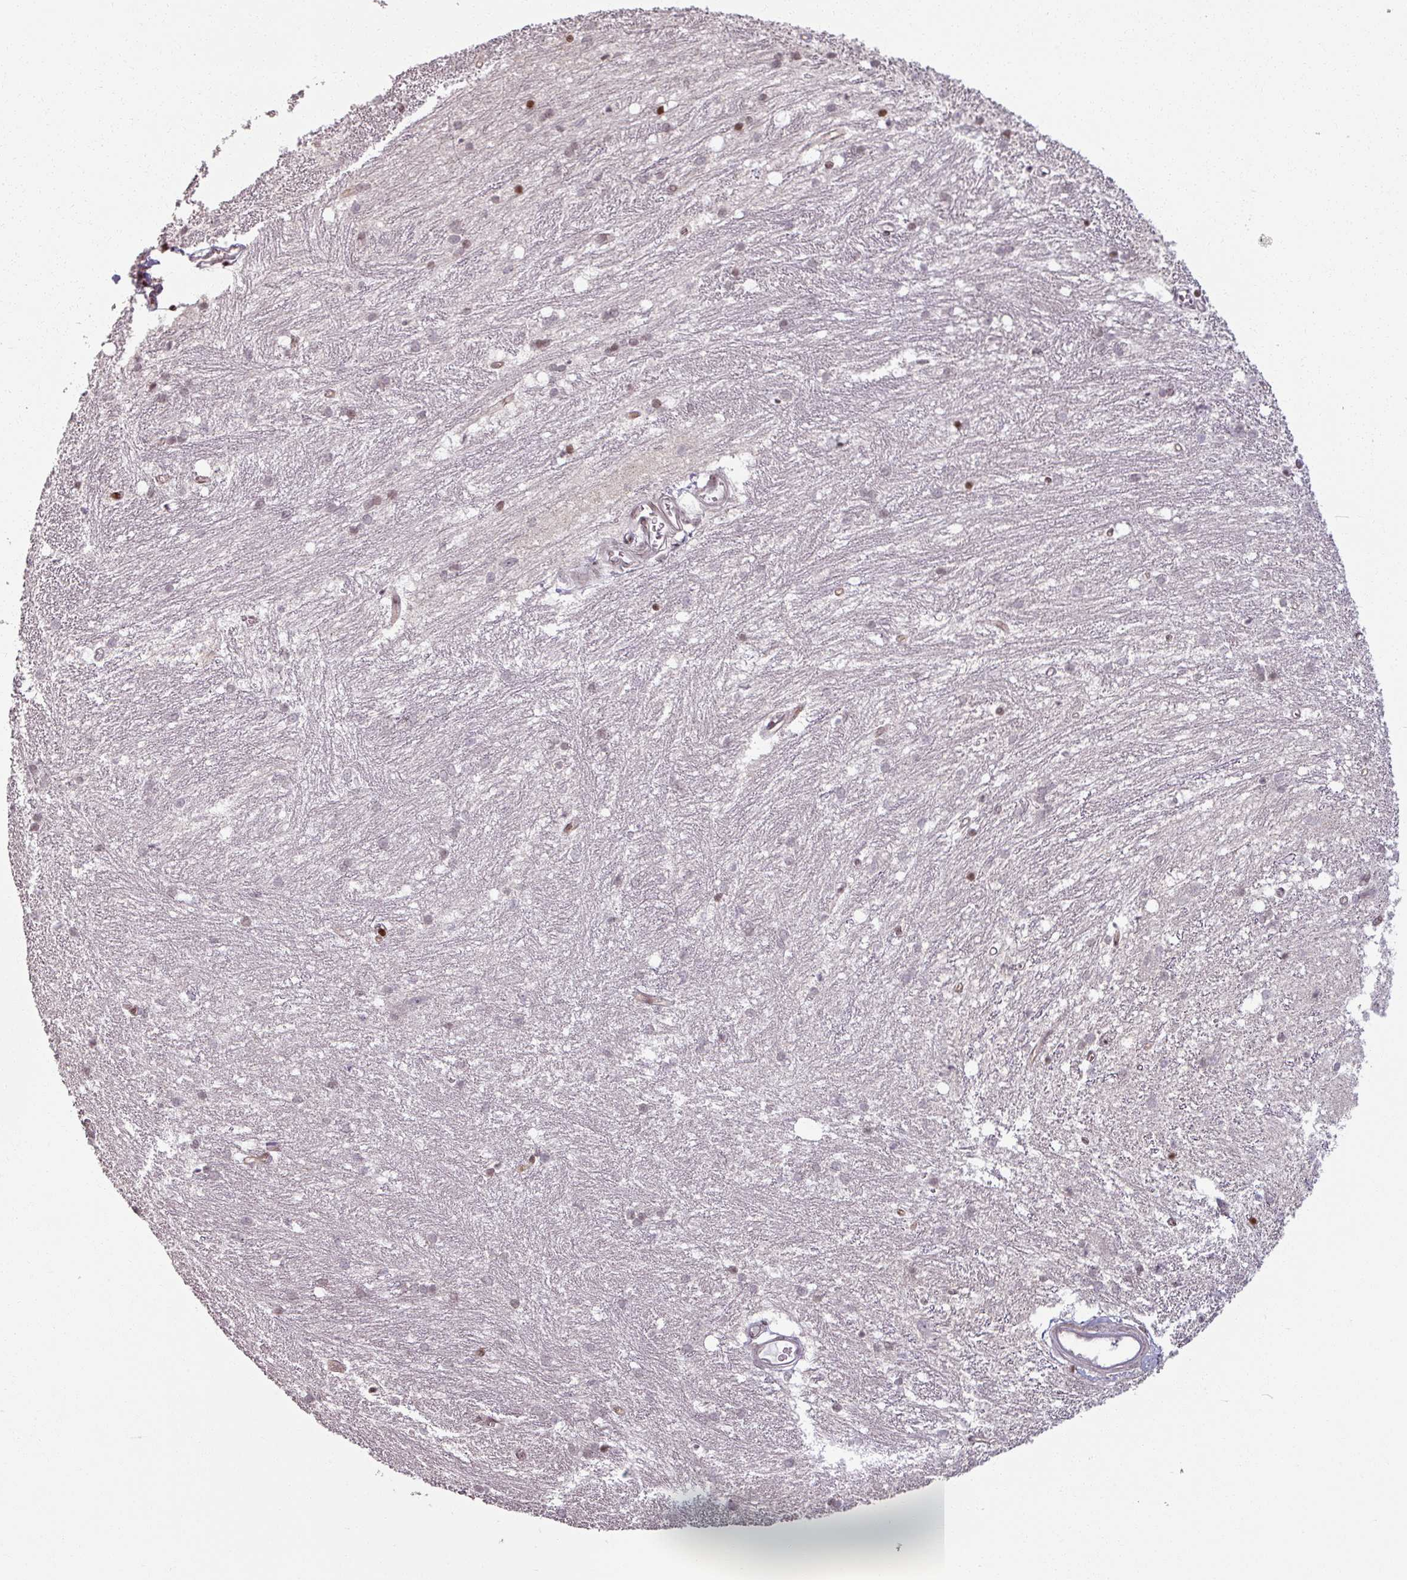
{"staining": {"intensity": "moderate", "quantity": "<25%", "location": "nuclear"}, "tissue": "caudate", "cell_type": "Glial cells", "image_type": "normal", "snomed": [{"axis": "morphology", "description": "Normal tissue, NOS"}, {"axis": "topography", "description": "Lateral ventricle wall"}], "caption": "Immunohistochemistry (IHC) photomicrograph of benign human caudate stained for a protein (brown), which demonstrates low levels of moderate nuclear staining in about <25% of glial cells.", "gene": "NCOR1", "patient": {"sex": "male", "age": 37}}